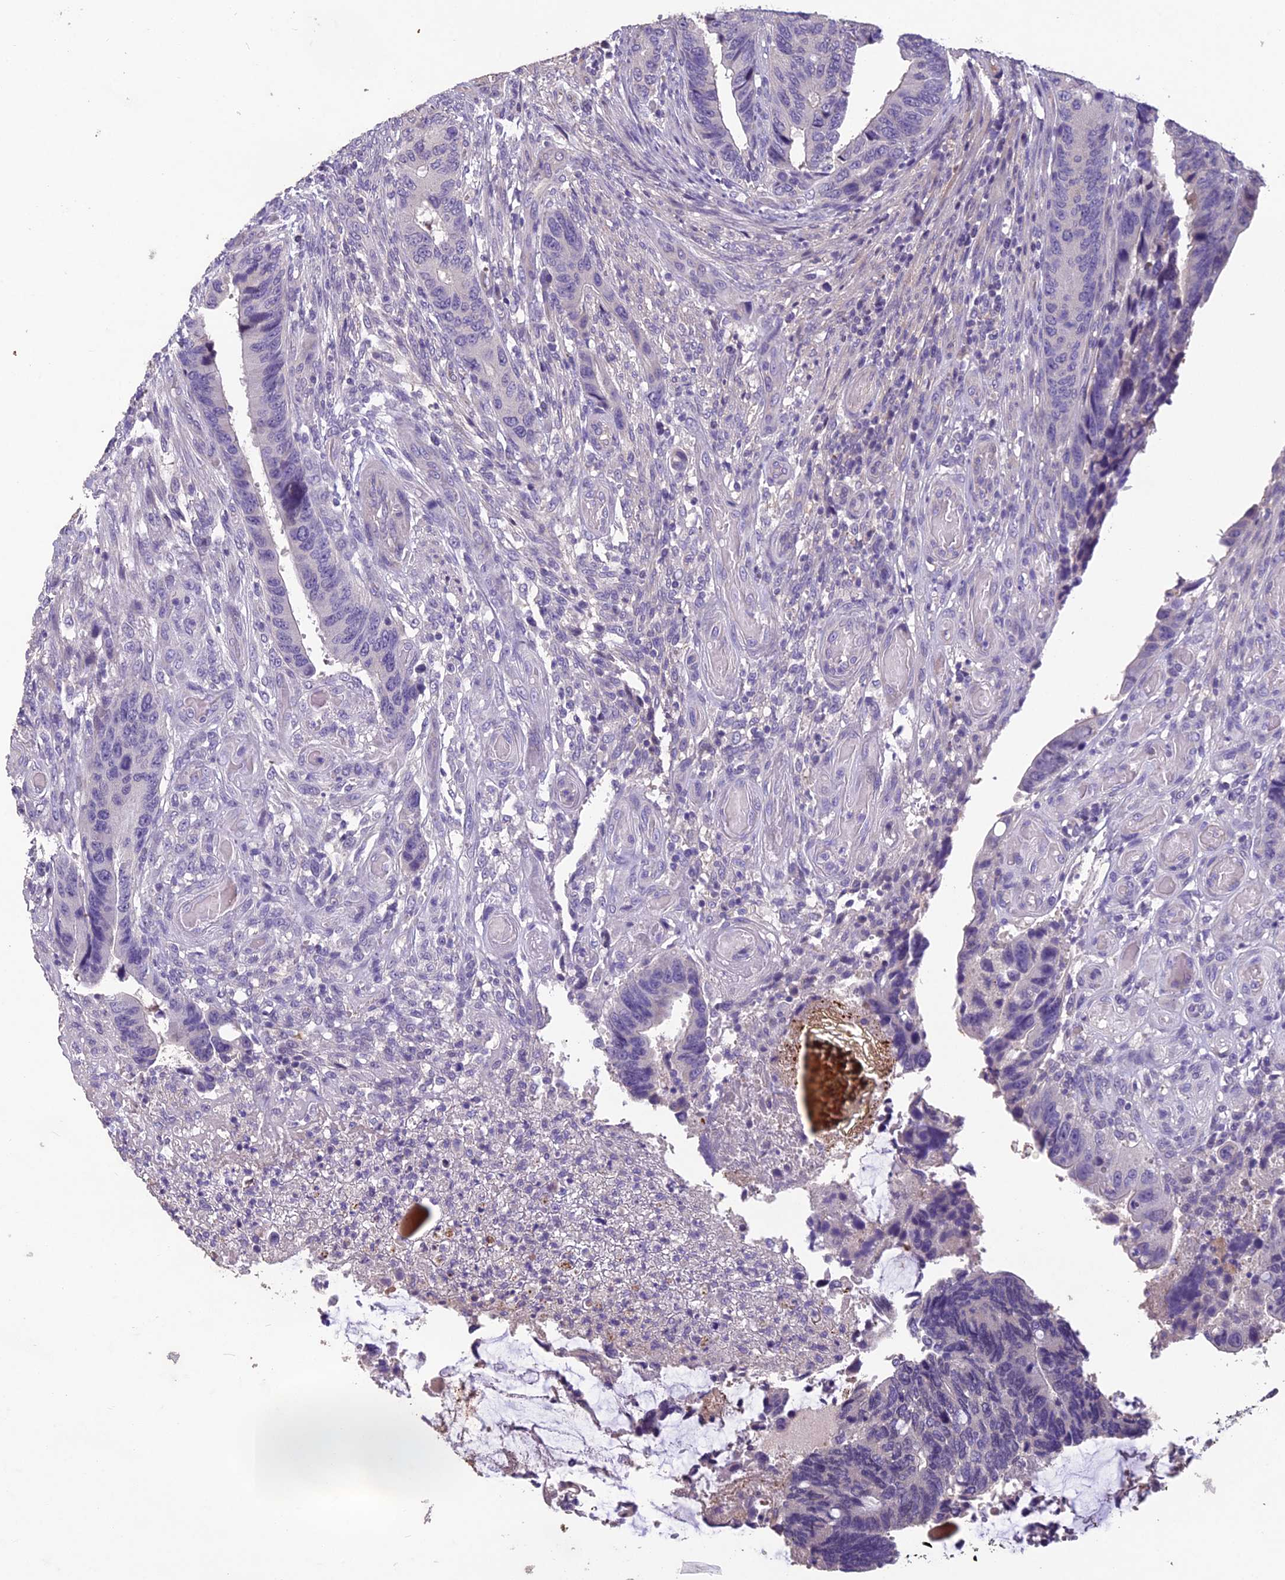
{"staining": {"intensity": "negative", "quantity": "none", "location": "none"}, "tissue": "colorectal cancer", "cell_type": "Tumor cells", "image_type": "cancer", "snomed": [{"axis": "morphology", "description": "Adenocarcinoma, NOS"}, {"axis": "topography", "description": "Colon"}], "caption": "A high-resolution micrograph shows immunohistochemistry (IHC) staining of colorectal cancer (adenocarcinoma), which exhibits no significant positivity in tumor cells.", "gene": "CEACAM16", "patient": {"sex": "male", "age": 87}}